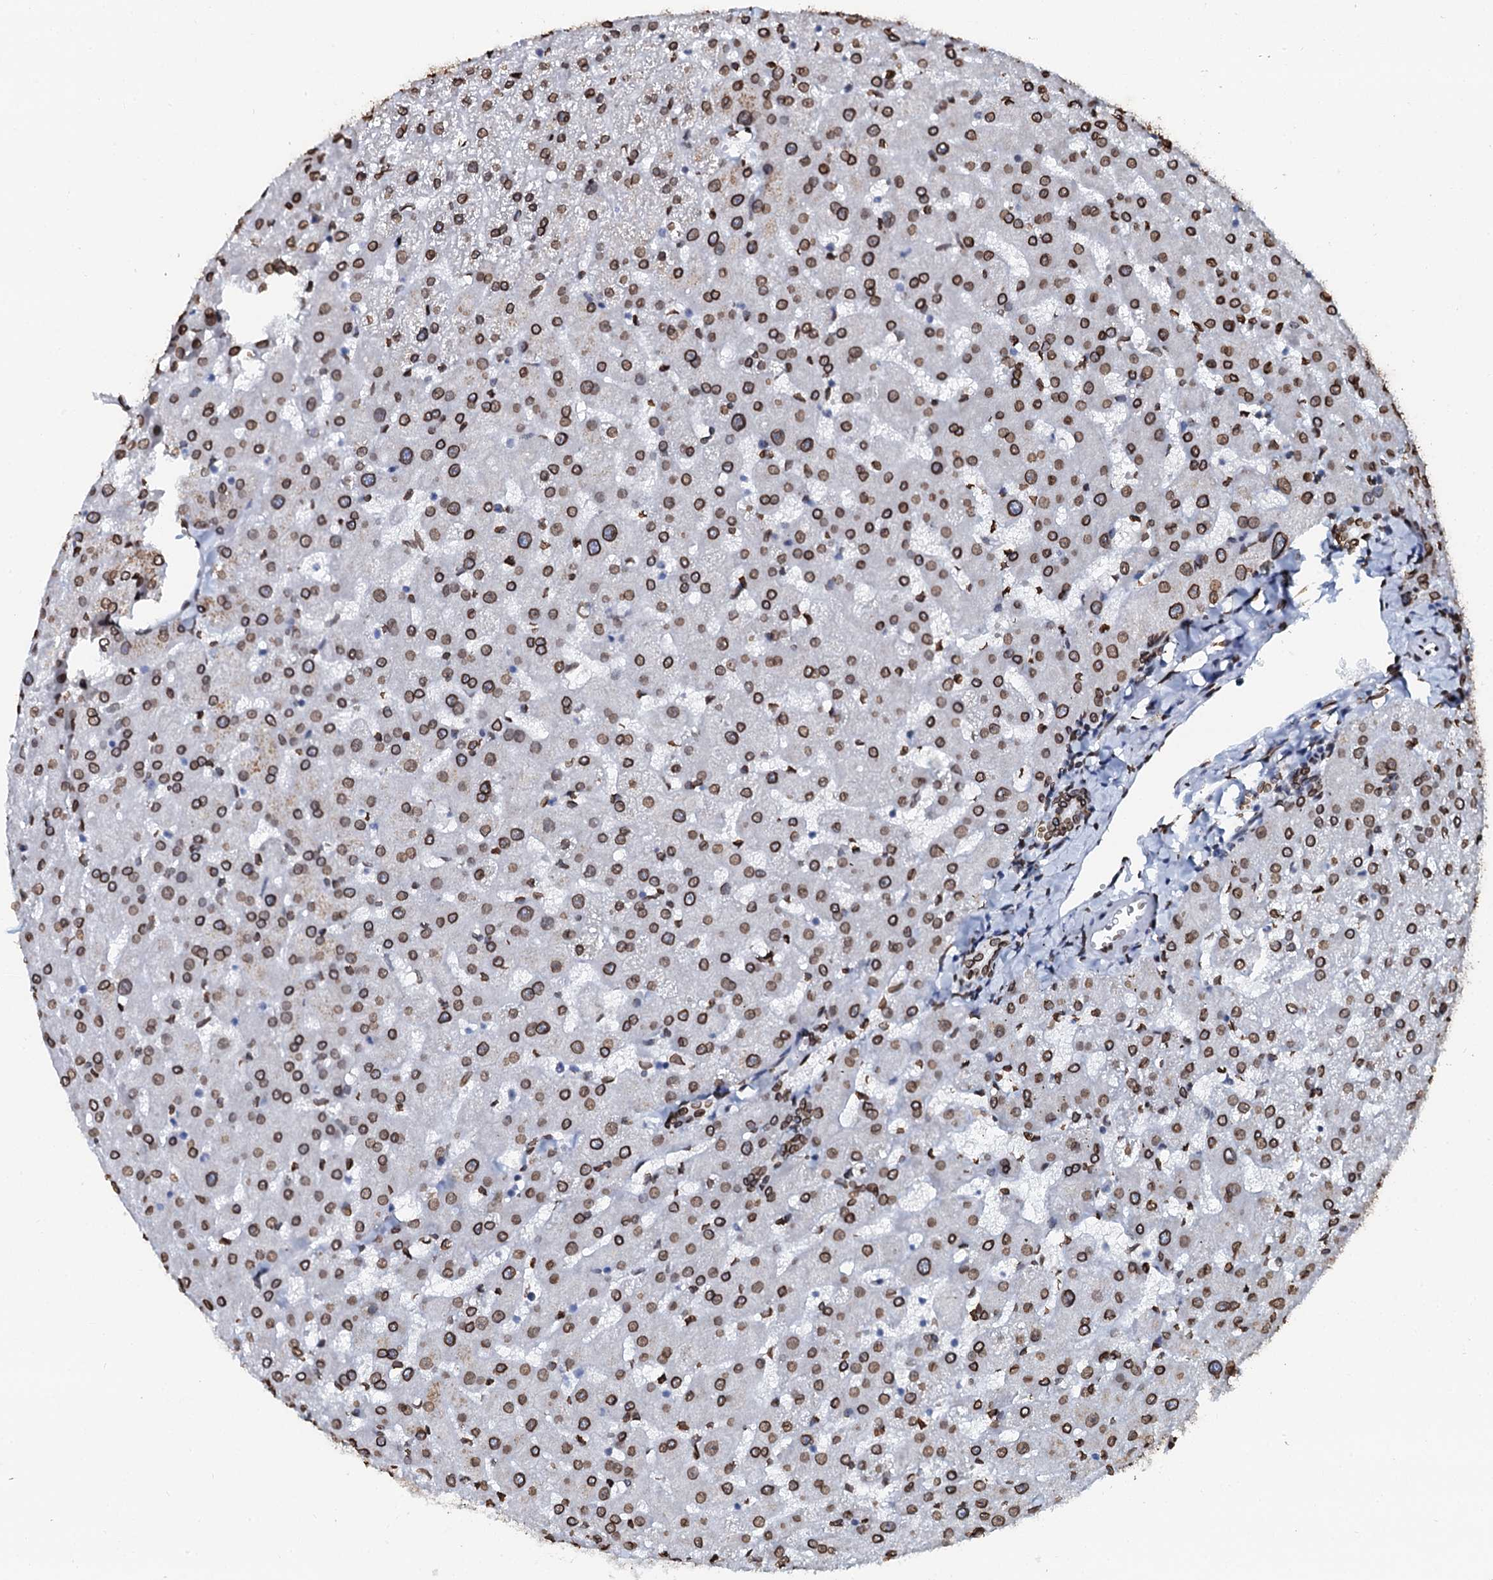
{"staining": {"intensity": "strong", "quantity": ">75%", "location": "nuclear"}, "tissue": "liver", "cell_type": "Cholangiocytes", "image_type": "normal", "snomed": [{"axis": "morphology", "description": "Normal tissue, NOS"}, {"axis": "topography", "description": "Liver"}], "caption": "Cholangiocytes exhibit high levels of strong nuclear positivity in about >75% of cells in unremarkable human liver.", "gene": "KATNAL2", "patient": {"sex": "female", "age": 63}}